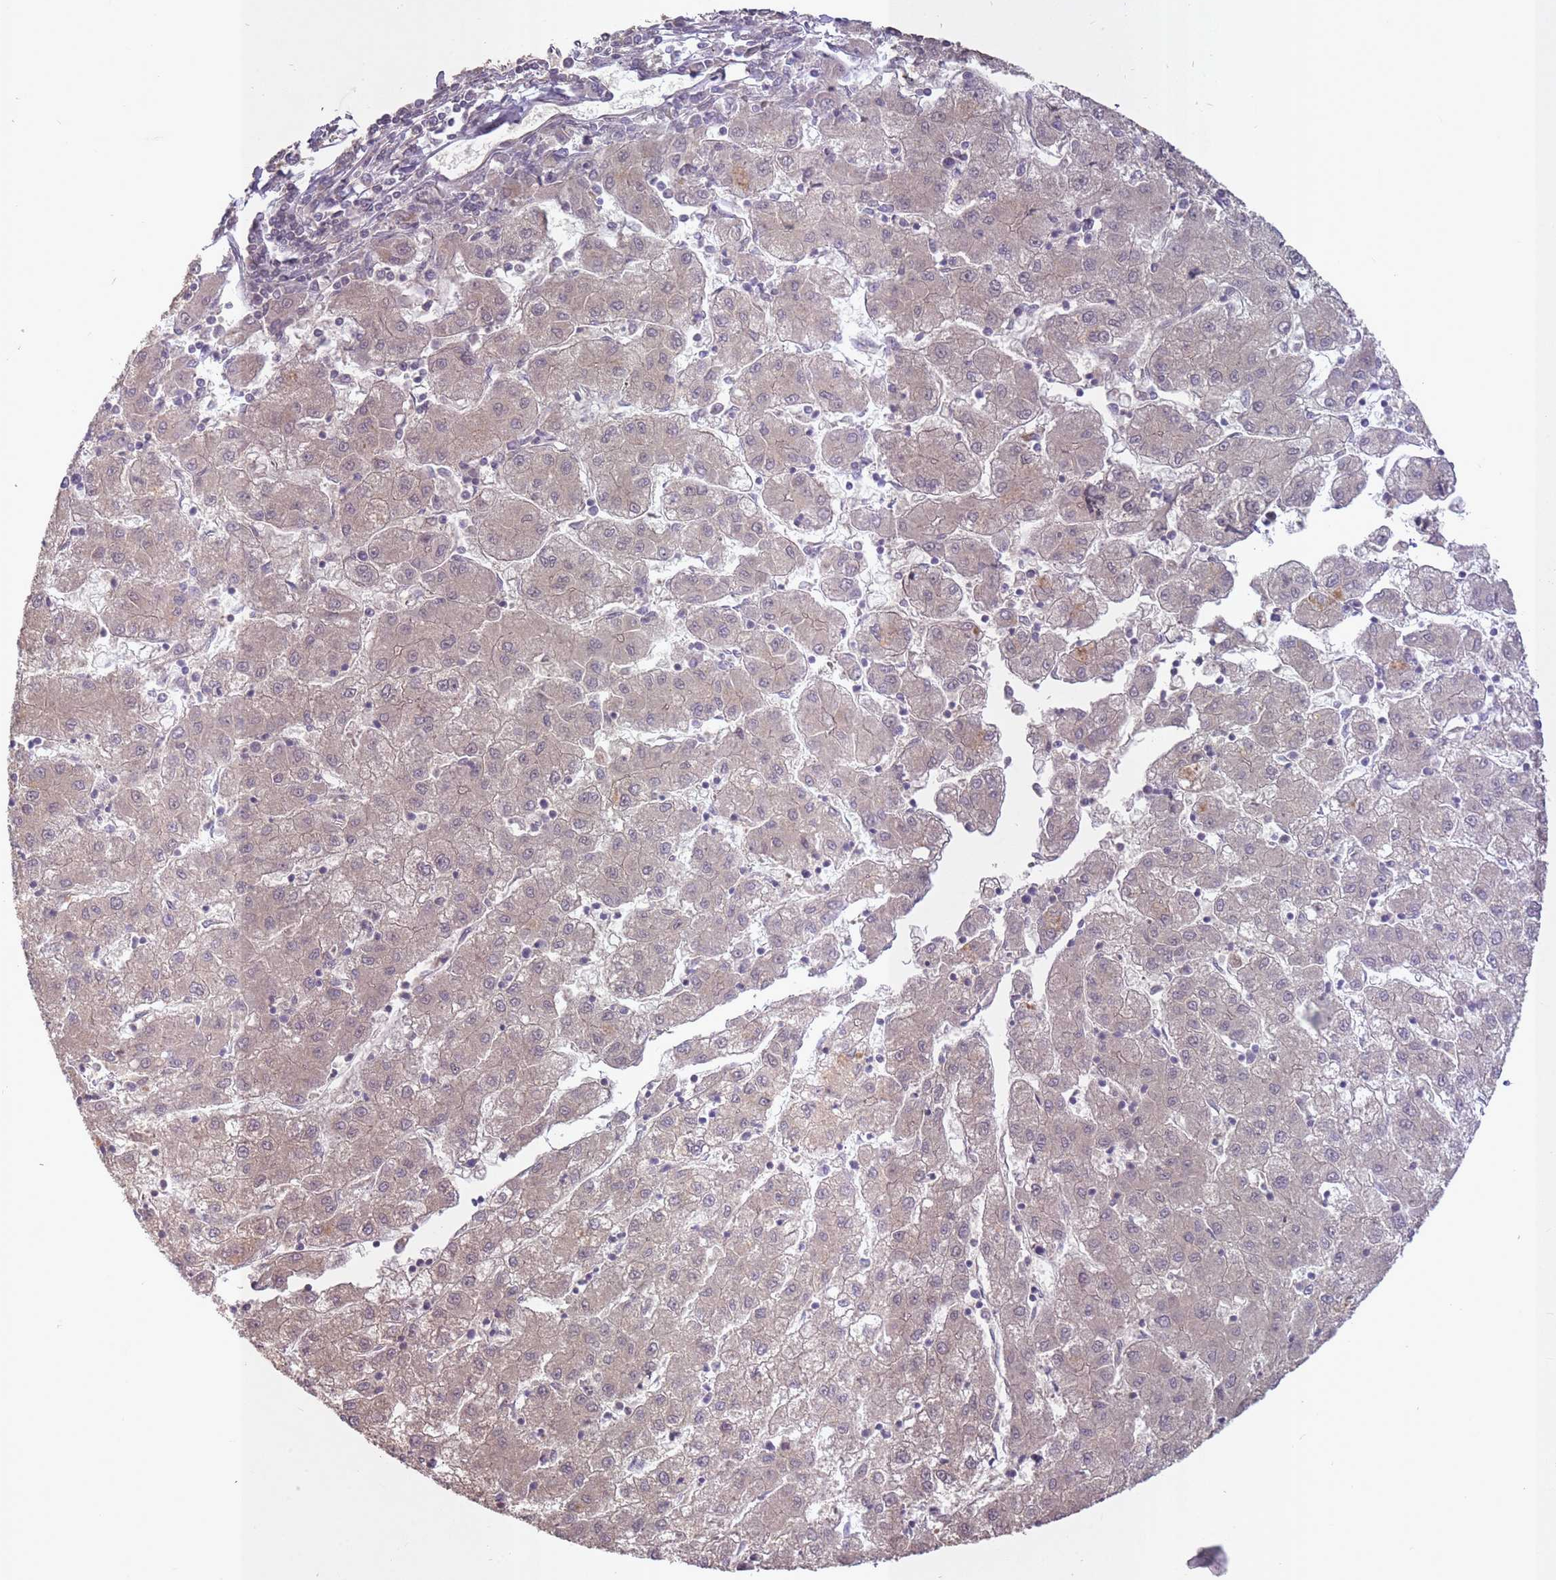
{"staining": {"intensity": "weak", "quantity": "<25%", "location": "cytoplasmic/membranous"}, "tissue": "liver cancer", "cell_type": "Tumor cells", "image_type": "cancer", "snomed": [{"axis": "morphology", "description": "Carcinoma, Hepatocellular, NOS"}, {"axis": "topography", "description": "Liver"}], "caption": "This is an immunohistochemistry micrograph of liver hepatocellular carcinoma. There is no positivity in tumor cells.", "gene": "LRATD2", "patient": {"sex": "male", "age": 72}}